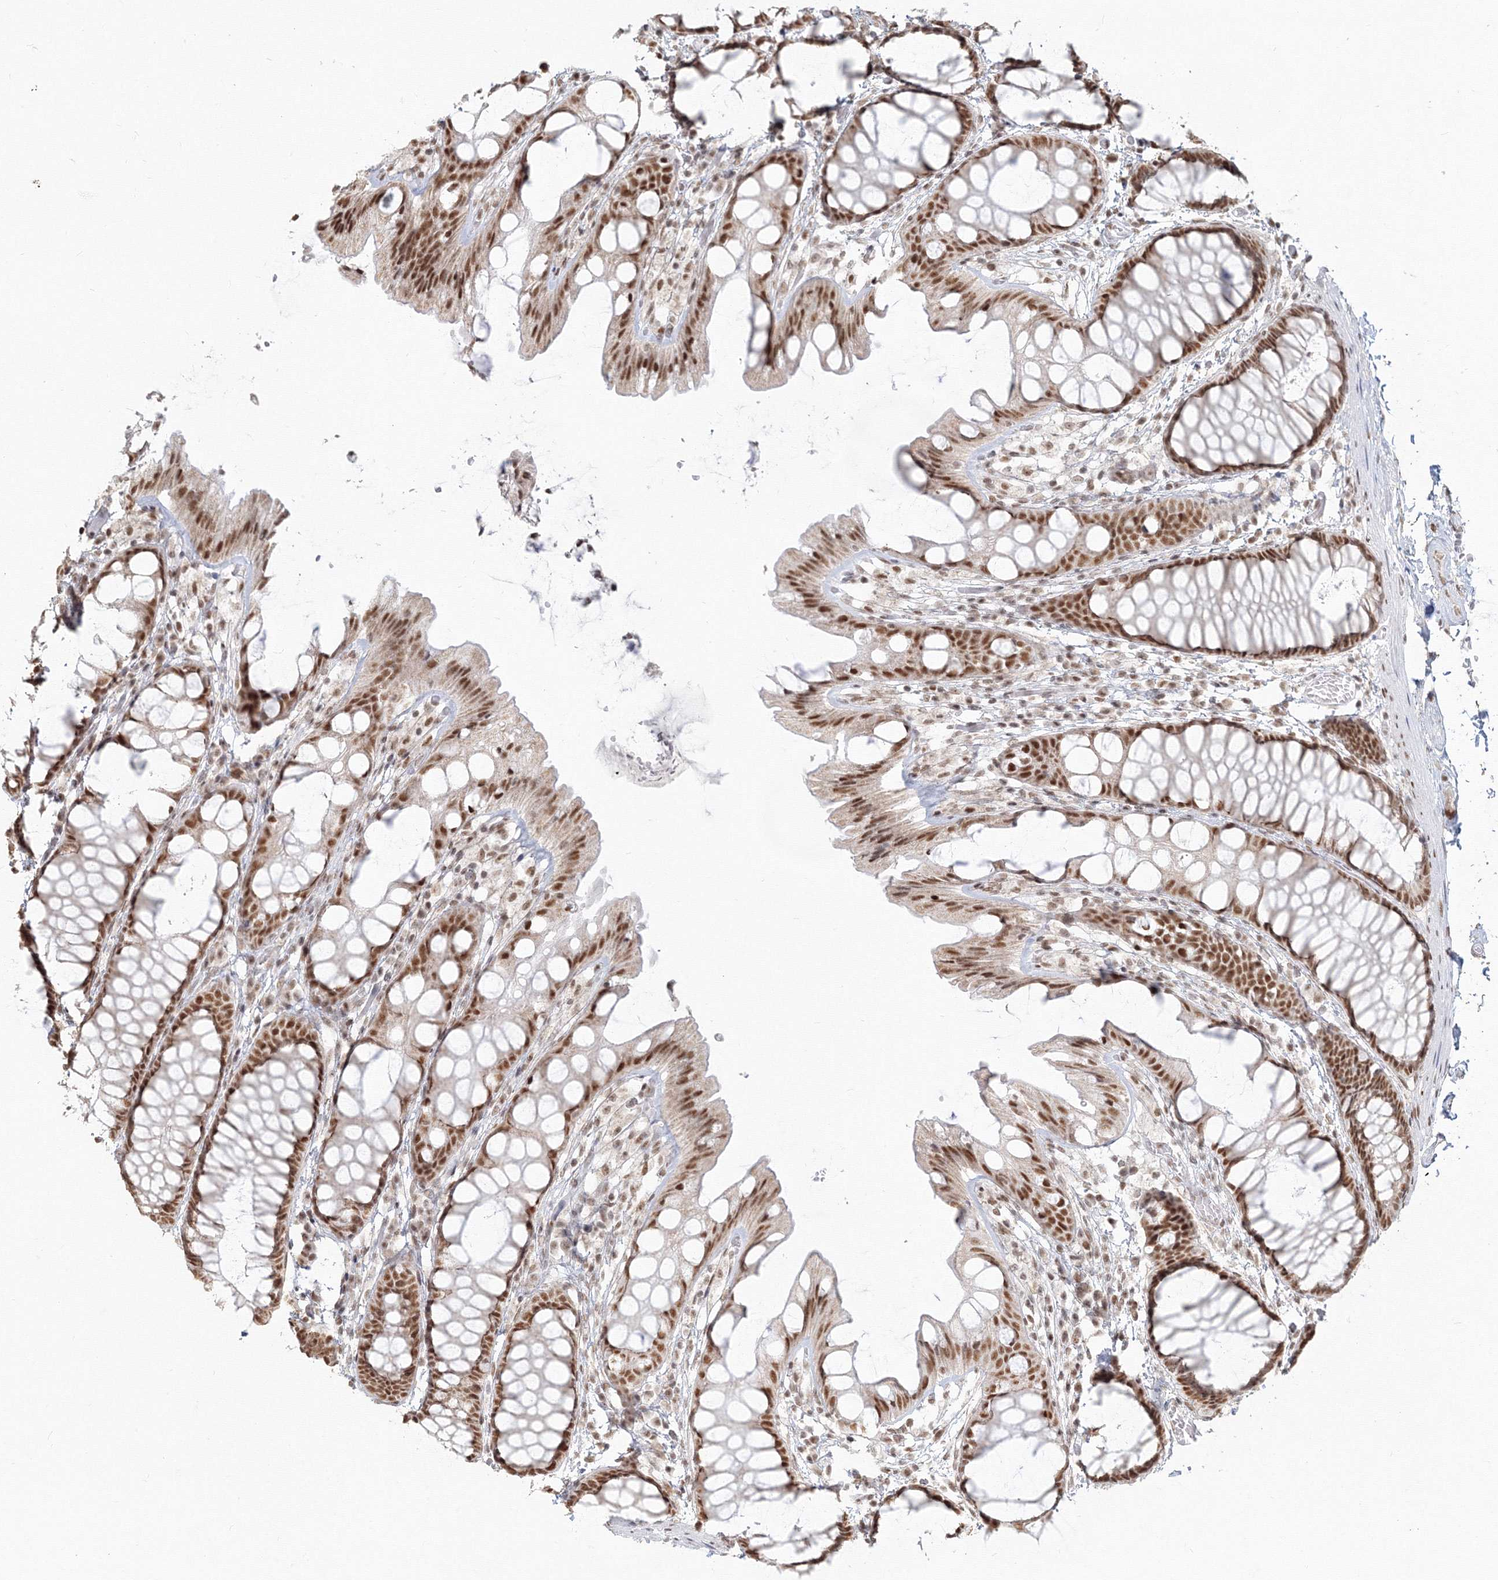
{"staining": {"intensity": "moderate", "quantity": ">75%", "location": "nuclear"}, "tissue": "colon", "cell_type": "Endothelial cells", "image_type": "normal", "snomed": [{"axis": "morphology", "description": "Normal tissue, NOS"}, {"axis": "topography", "description": "Colon"}], "caption": "Approximately >75% of endothelial cells in benign colon demonstrate moderate nuclear protein staining as visualized by brown immunohistochemical staining.", "gene": "PPP4R2", "patient": {"sex": "male", "age": 47}}